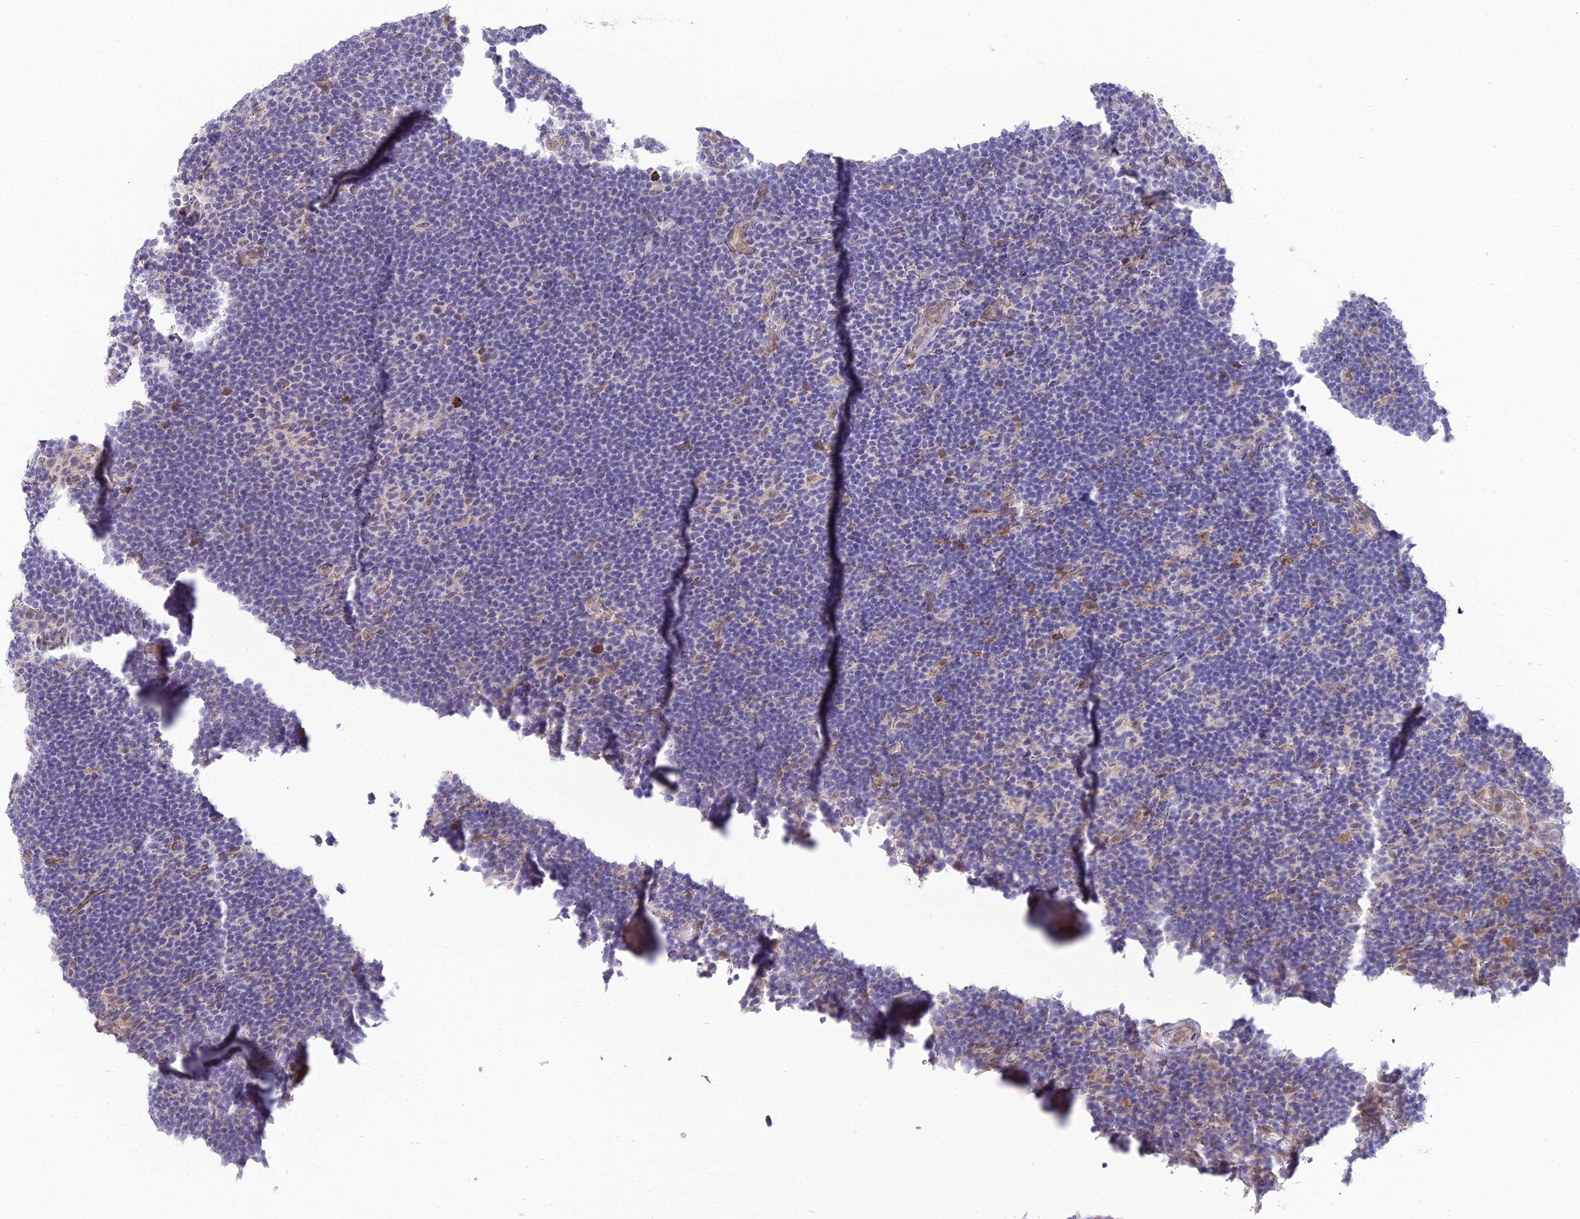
{"staining": {"intensity": "negative", "quantity": "none", "location": "none"}, "tissue": "lymphoma", "cell_type": "Tumor cells", "image_type": "cancer", "snomed": [{"axis": "morphology", "description": "Hodgkin's disease, NOS"}, {"axis": "topography", "description": "Lymph node"}], "caption": "Tumor cells show no significant protein staining in lymphoma.", "gene": "TROAP", "patient": {"sex": "female", "age": 57}}